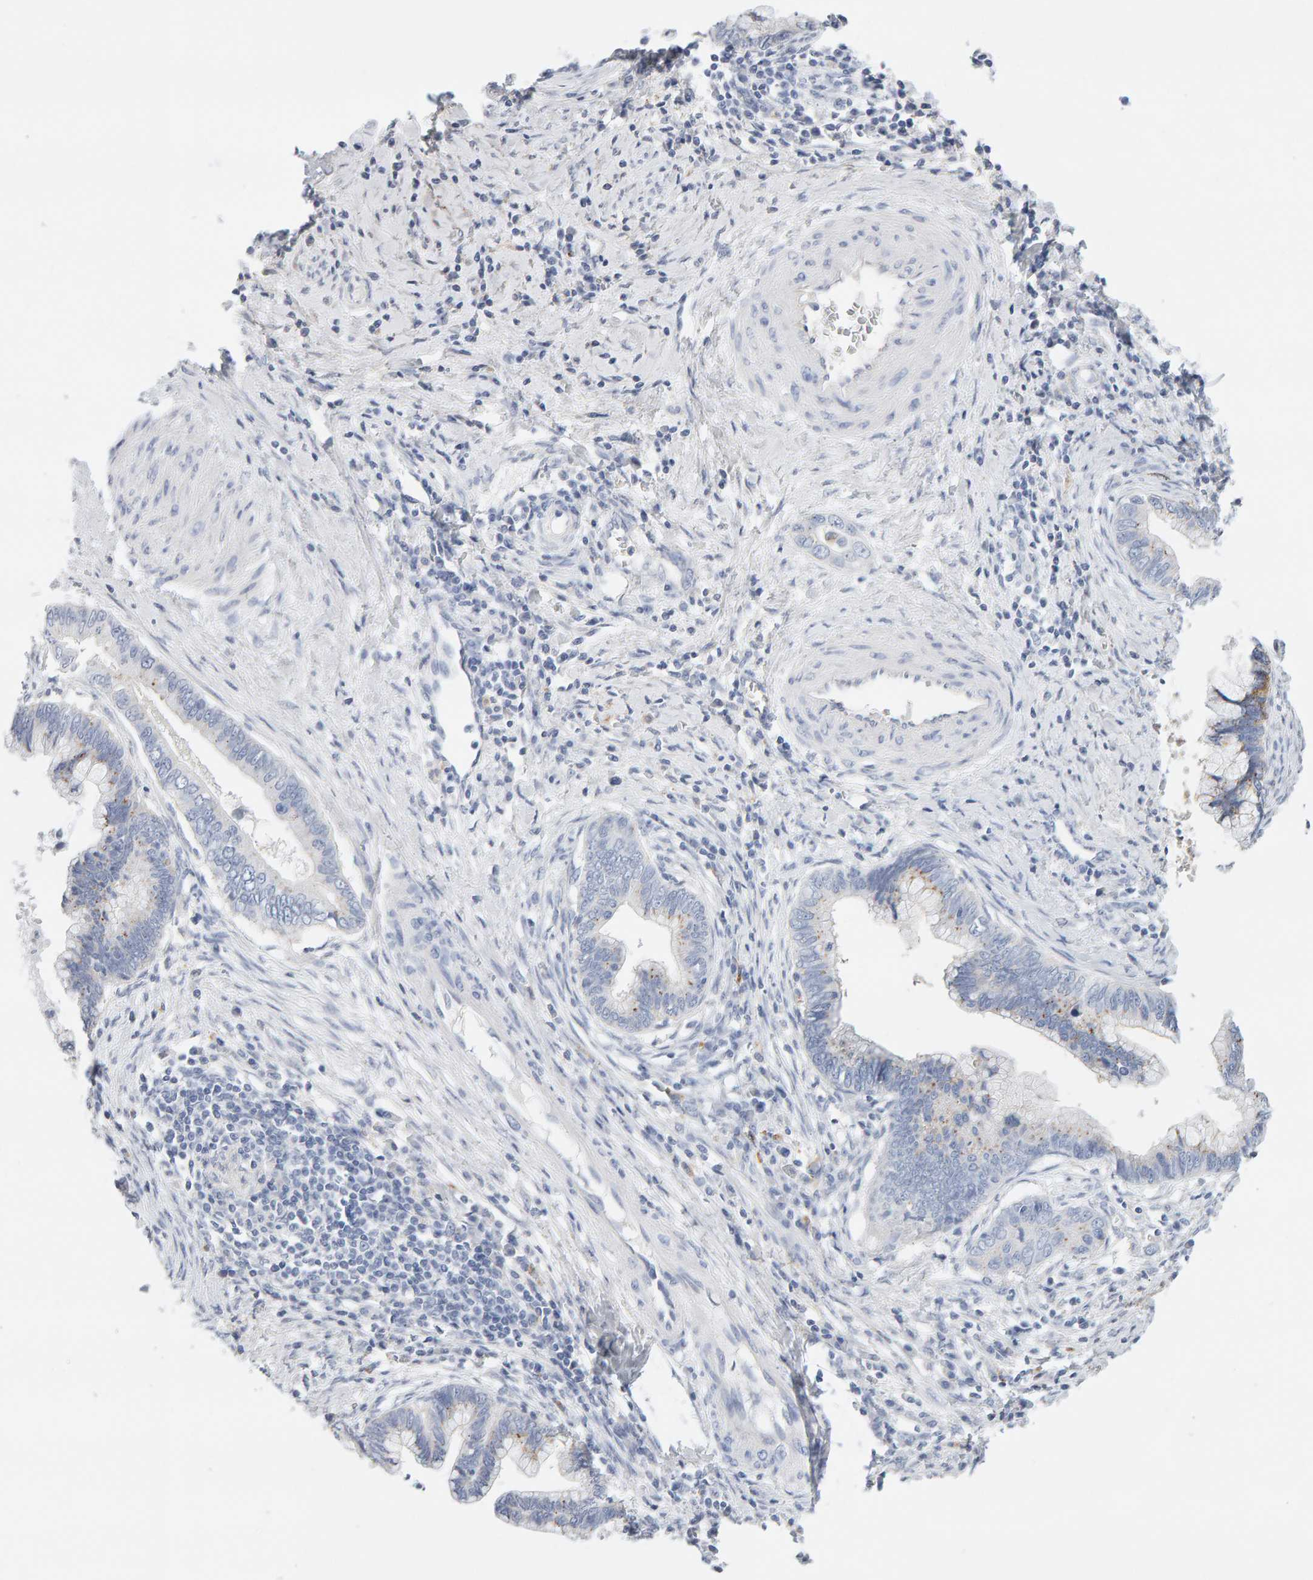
{"staining": {"intensity": "weak", "quantity": "25%-75%", "location": "cytoplasmic/membranous"}, "tissue": "cervical cancer", "cell_type": "Tumor cells", "image_type": "cancer", "snomed": [{"axis": "morphology", "description": "Adenocarcinoma, NOS"}, {"axis": "topography", "description": "Cervix"}], "caption": "Protein analysis of adenocarcinoma (cervical) tissue reveals weak cytoplasmic/membranous staining in about 25%-75% of tumor cells.", "gene": "METRNL", "patient": {"sex": "female", "age": 44}}